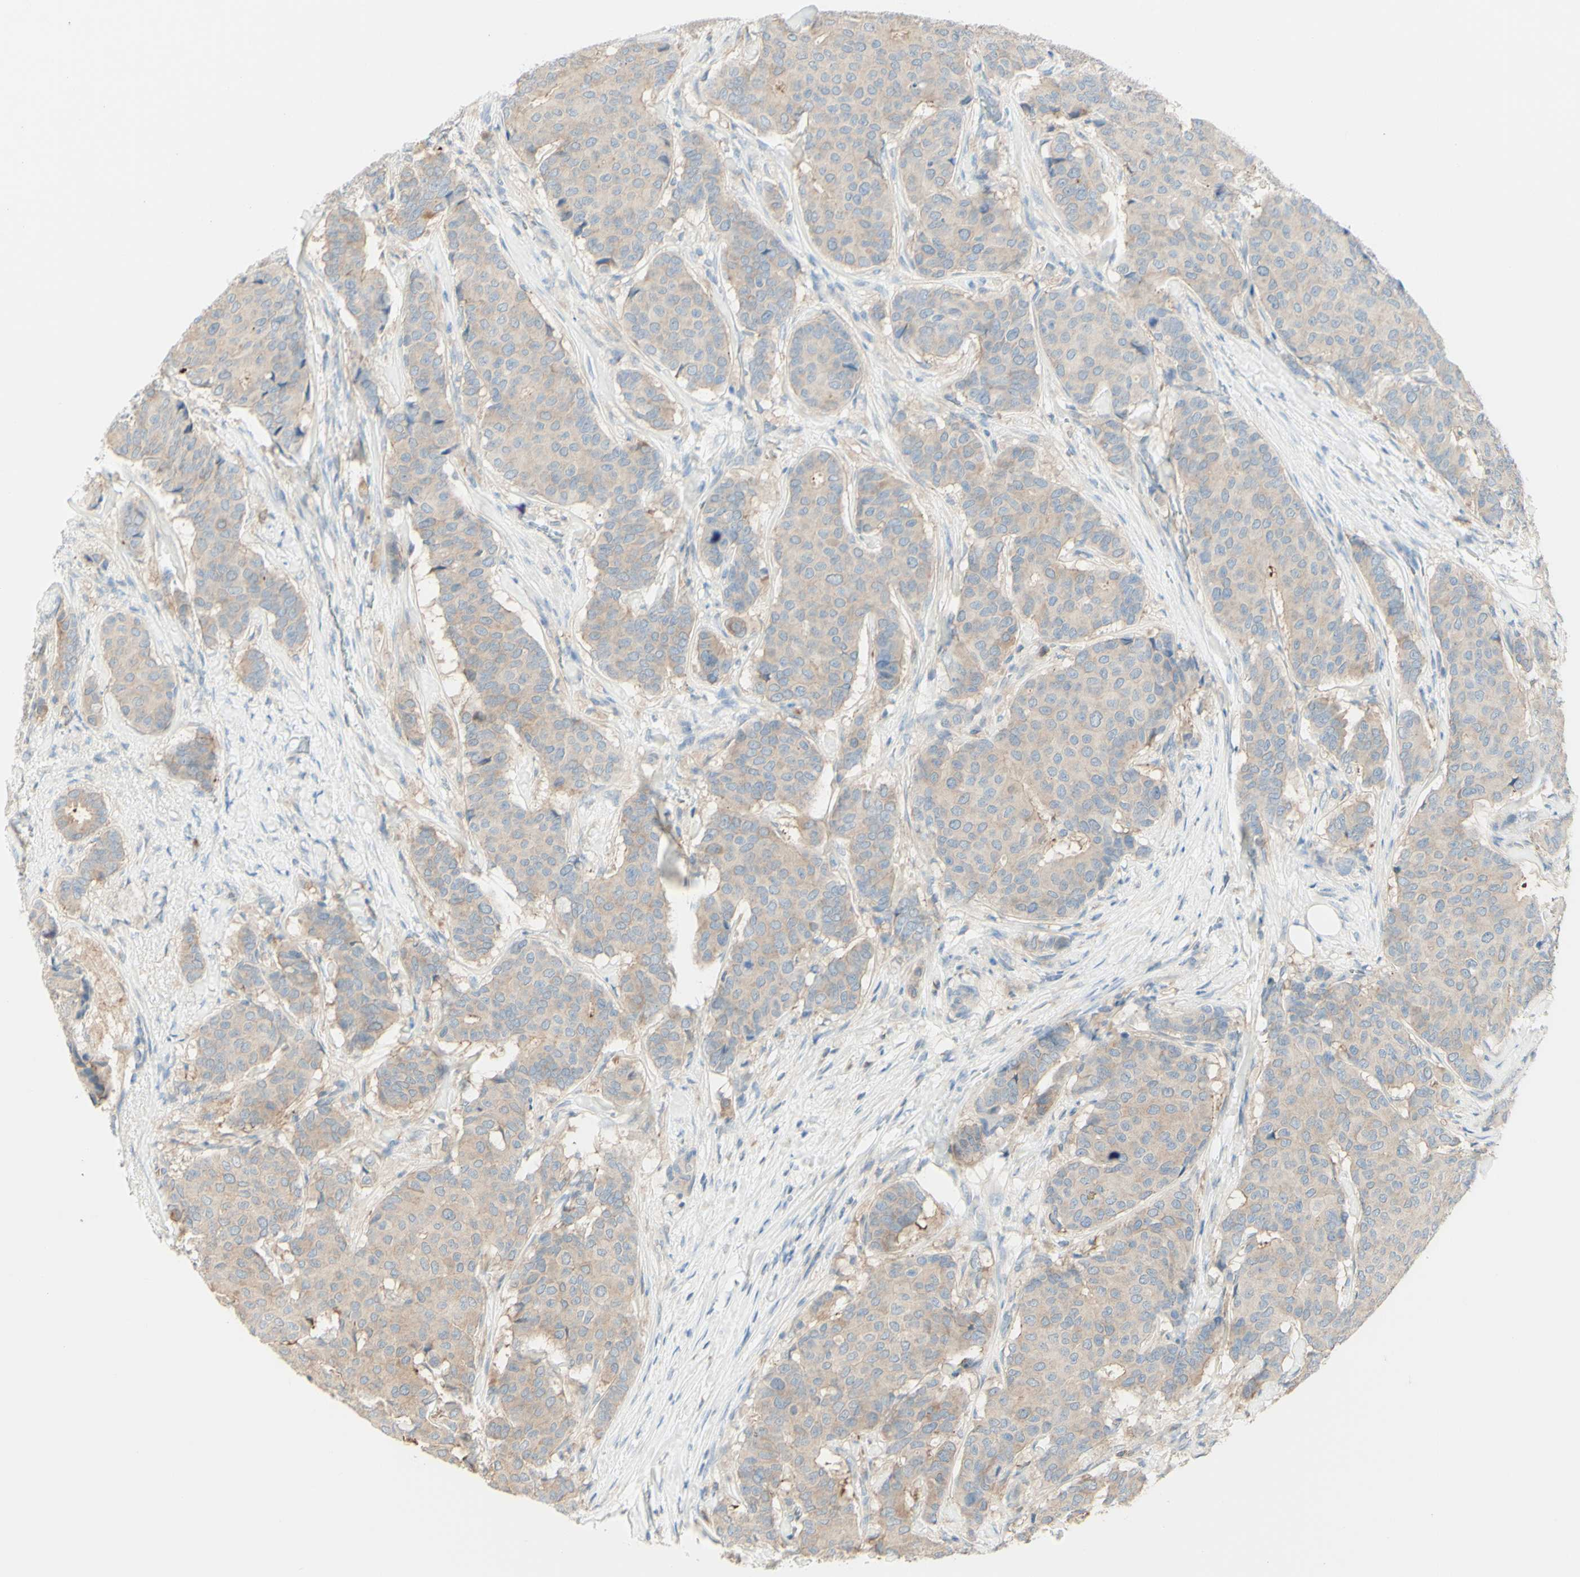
{"staining": {"intensity": "weak", "quantity": ">75%", "location": "cytoplasmic/membranous"}, "tissue": "breast cancer", "cell_type": "Tumor cells", "image_type": "cancer", "snomed": [{"axis": "morphology", "description": "Duct carcinoma"}, {"axis": "topography", "description": "Breast"}], "caption": "Protein staining by immunohistochemistry exhibits weak cytoplasmic/membranous staining in approximately >75% of tumor cells in breast intraductal carcinoma.", "gene": "MTM1", "patient": {"sex": "female", "age": 75}}